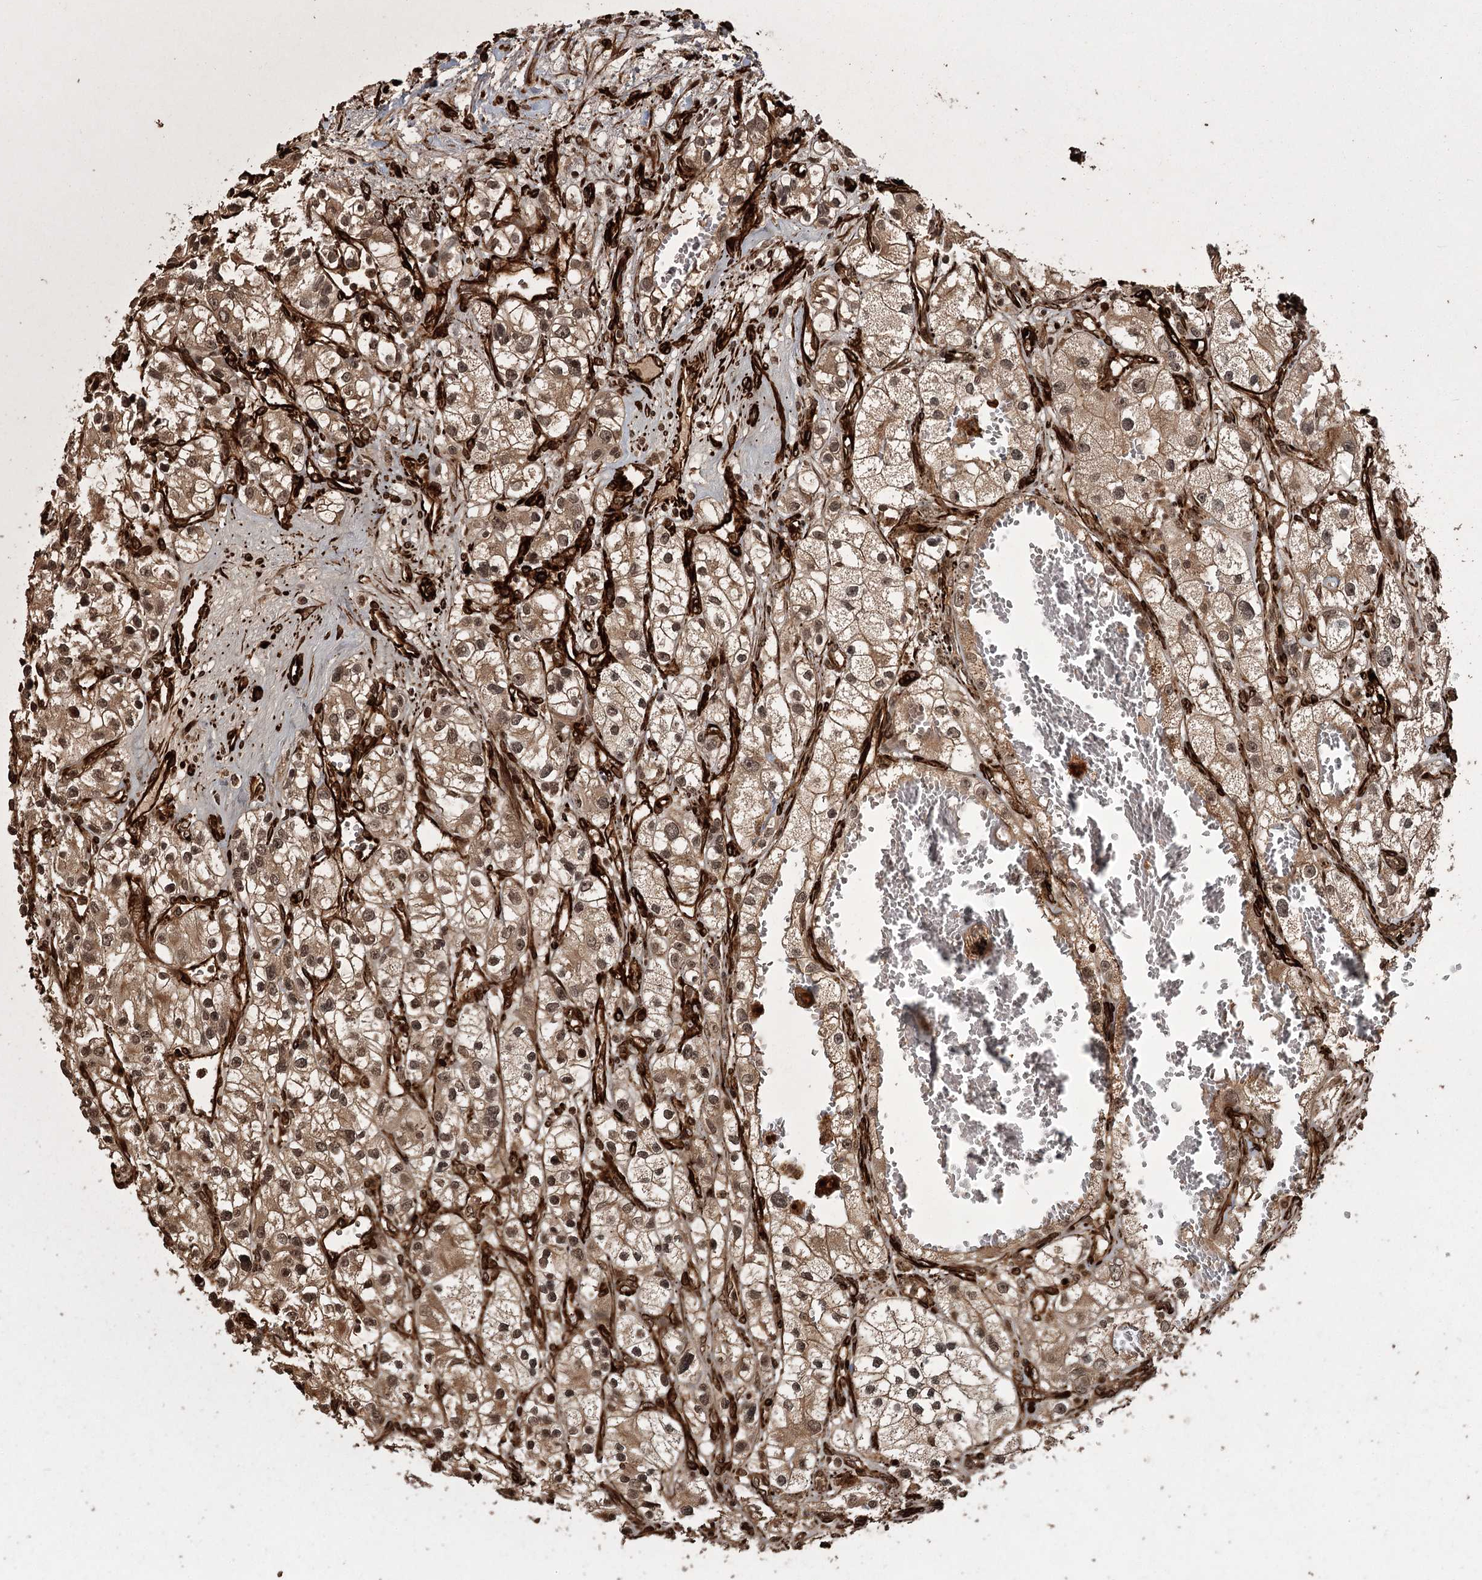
{"staining": {"intensity": "moderate", "quantity": ">75%", "location": "cytoplasmic/membranous,nuclear"}, "tissue": "renal cancer", "cell_type": "Tumor cells", "image_type": "cancer", "snomed": [{"axis": "morphology", "description": "Adenocarcinoma, NOS"}, {"axis": "topography", "description": "Kidney"}], "caption": "Renal cancer (adenocarcinoma) stained for a protein (brown) displays moderate cytoplasmic/membranous and nuclear positive expression in about >75% of tumor cells.", "gene": "RPAP3", "patient": {"sex": "female", "age": 57}}